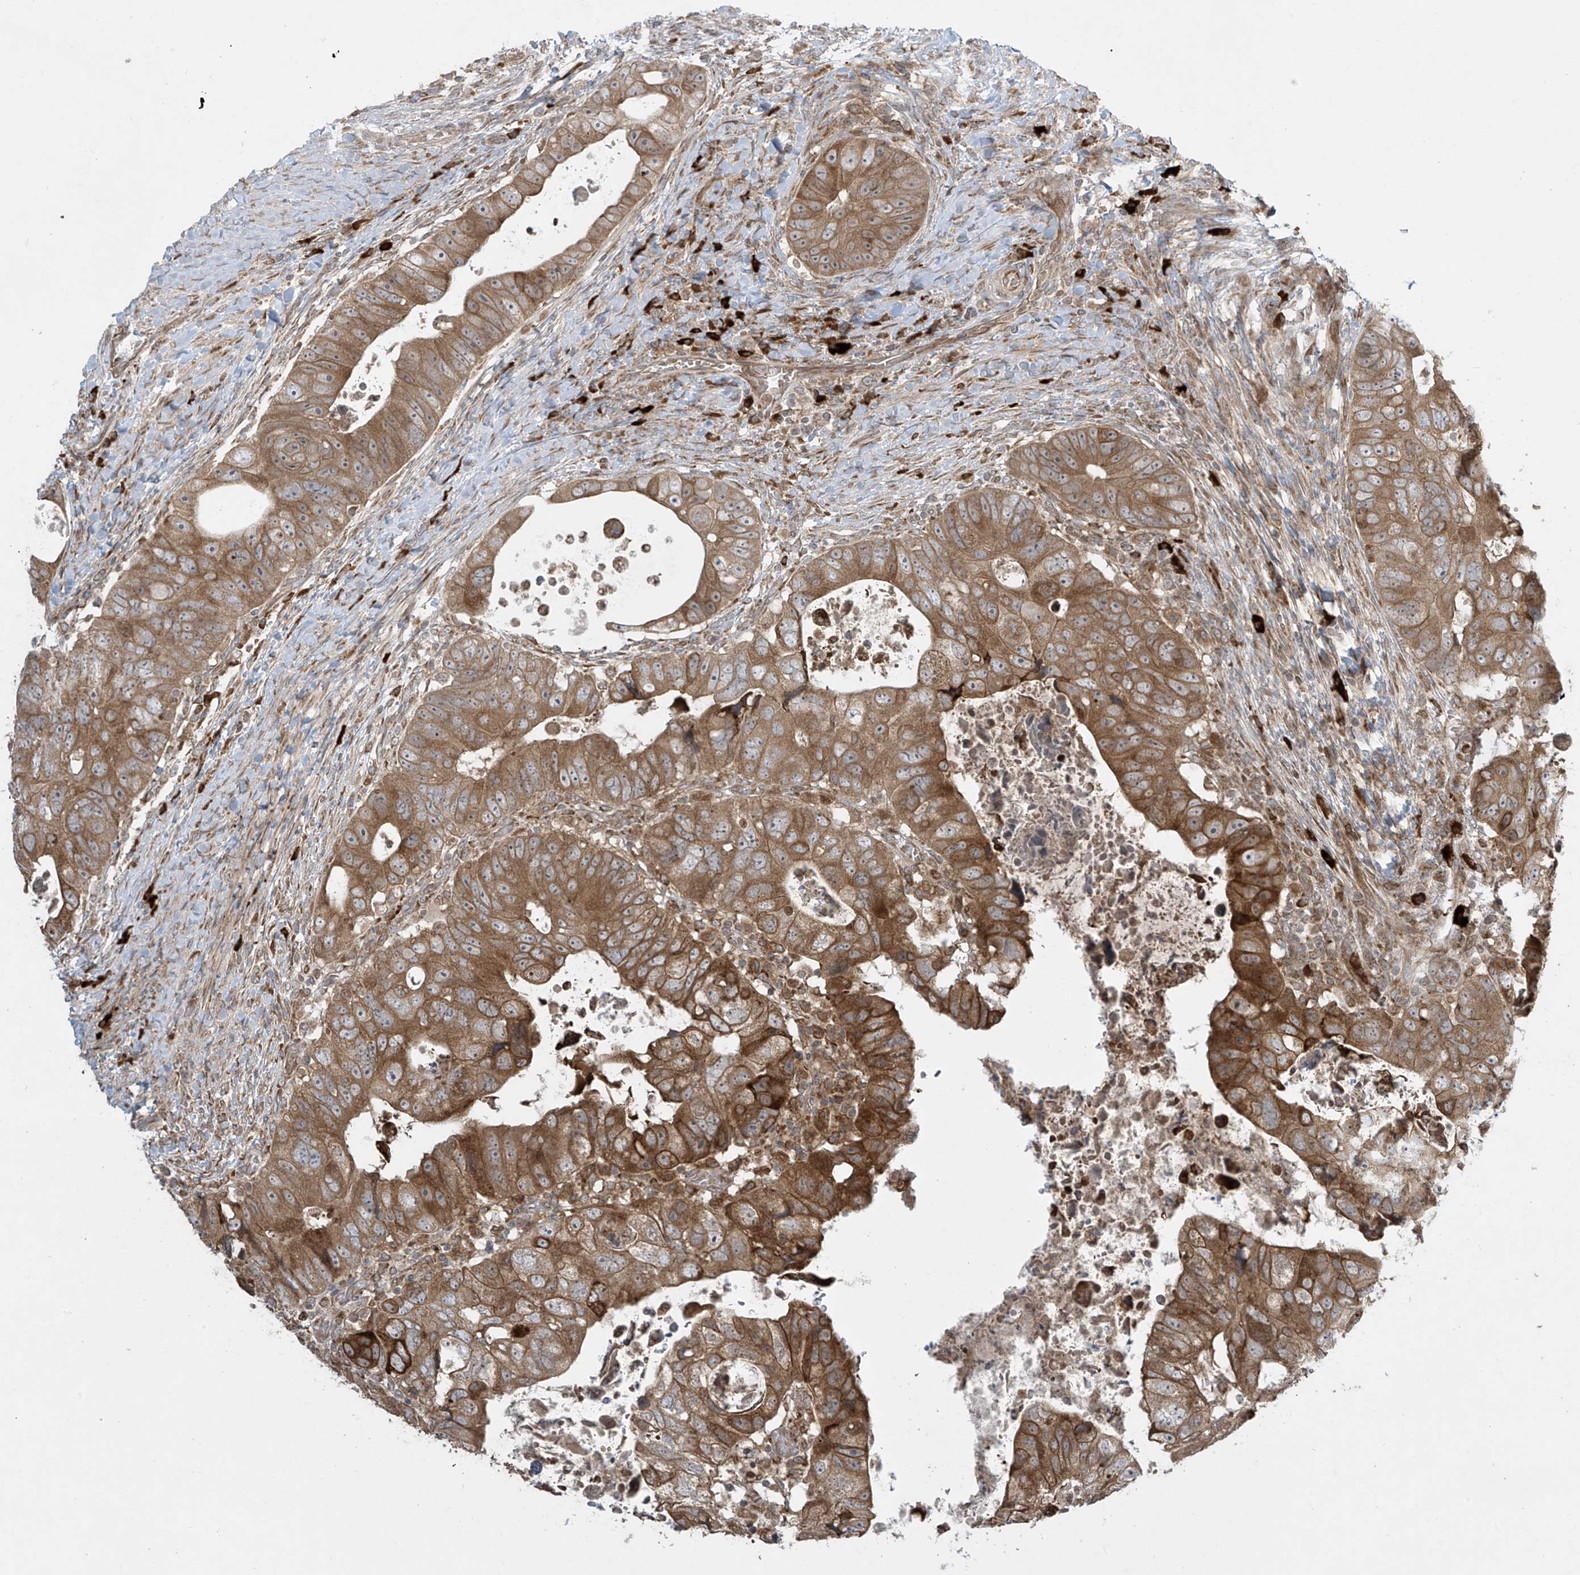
{"staining": {"intensity": "strong", "quantity": ">75%", "location": "cytoplasmic/membranous"}, "tissue": "colorectal cancer", "cell_type": "Tumor cells", "image_type": "cancer", "snomed": [{"axis": "morphology", "description": "Adenocarcinoma, NOS"}, {"axis": "topography", "description": "Rectum"}], "caption": "An IHC histopathology image of tumor tissue is shown. Protein staining in brown labels strong cytoplasmic/membranous positivity in colorectal cancer within tumor cells.", "gene": "PPAT", "patient": {"sex": "male", "age": 59}}